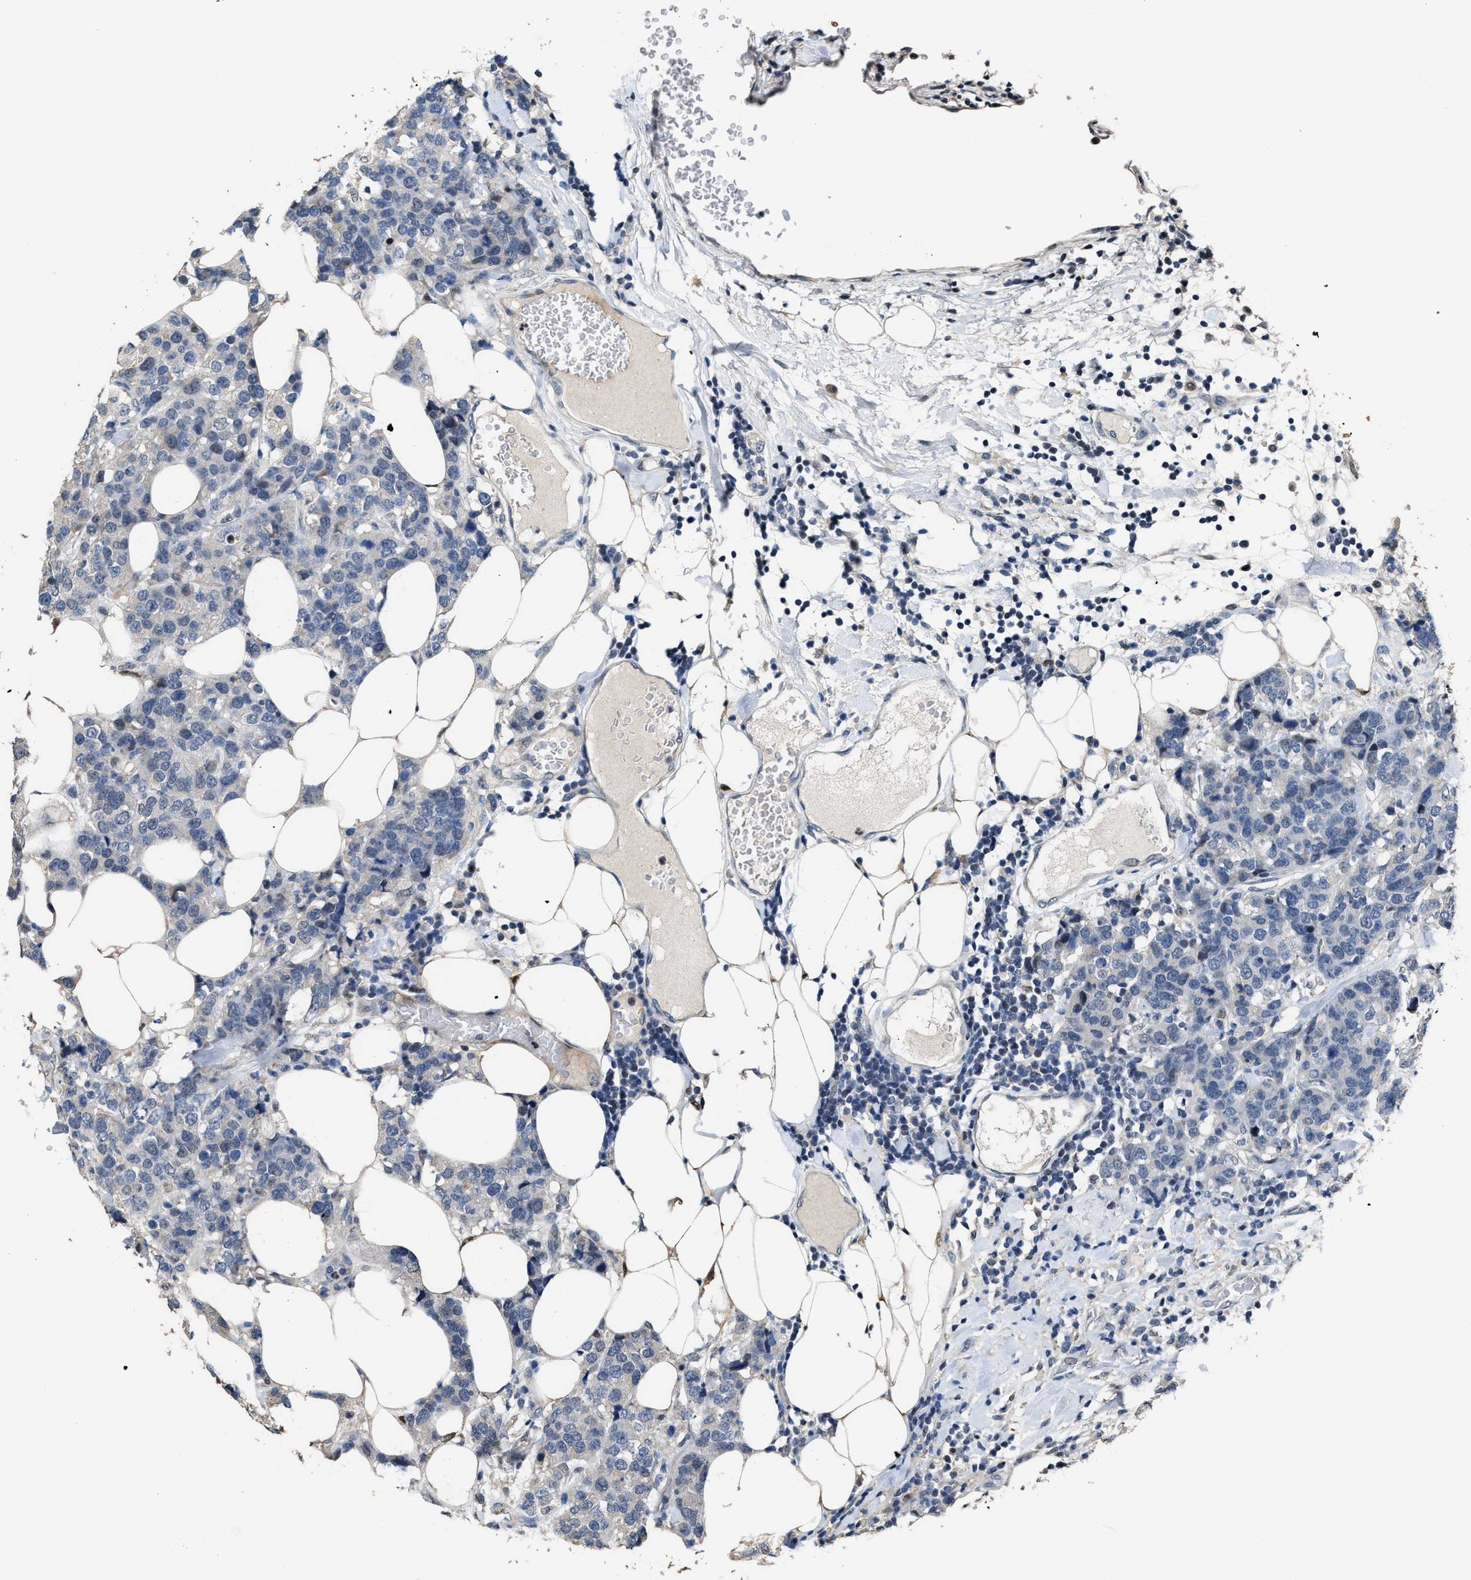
{"staining": {"intensity": "negative", "quantity": "none", "location": "none"}, "tissue": "breast cancer", "cell_type": "Tumor cells", "image_type": "cancer", "snomed": [{"axis": "morphology", "description": "Lobular carcinoma"}, {"axis": "topography", "description": "Breast"}], "caption": "A histopathology image of human breast lobular carcinoma is negative for staining in tumor cells. (Stains: DAB (3,3'-diaminobenzidine) immunohistochemistry (IHC) with hematoxylin counter stain, Microscopy: brightfield microscopy at high magnification).", "gene": "ZNF20", "patient": {"sex": "female", "age": 59}}